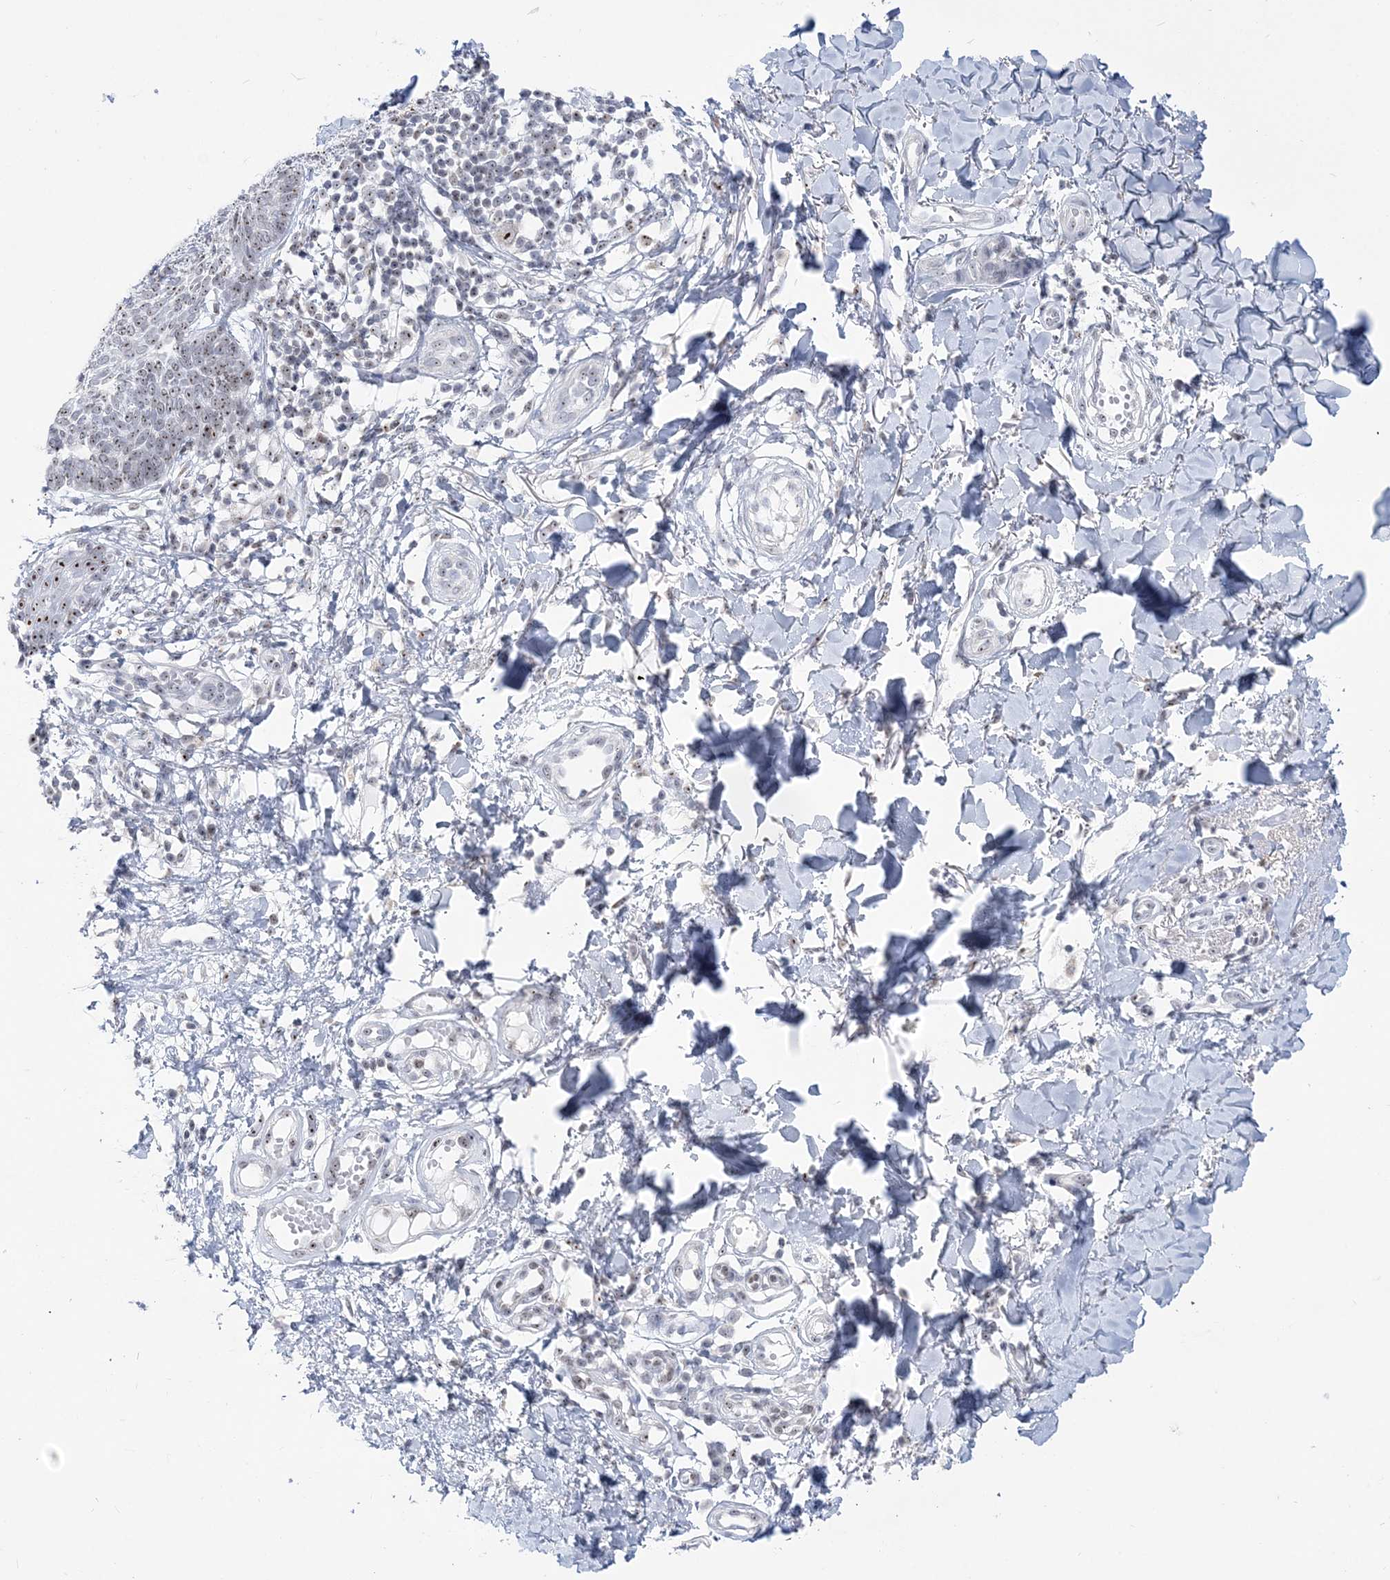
{"staining": {"intensity": "moderate", "quantity": ">75%", "location": "nuclear"}, "tissue": "skin cancer", "cell_type": "Tumor cells", "image_type": "cancer", "snomed": [{"axis": "morphology", "description": "Basal cell carcinoma"}, {"axis": "topography", "description": "Skin"}], "caption": "Skin cancer (basal cell carcinoma) stained for a protein (brown) shows moderate nuclear positive staining in about >75% of tumor cells.", "gene": "DDX21", "patient": {"sex": "female", "age": 64}}